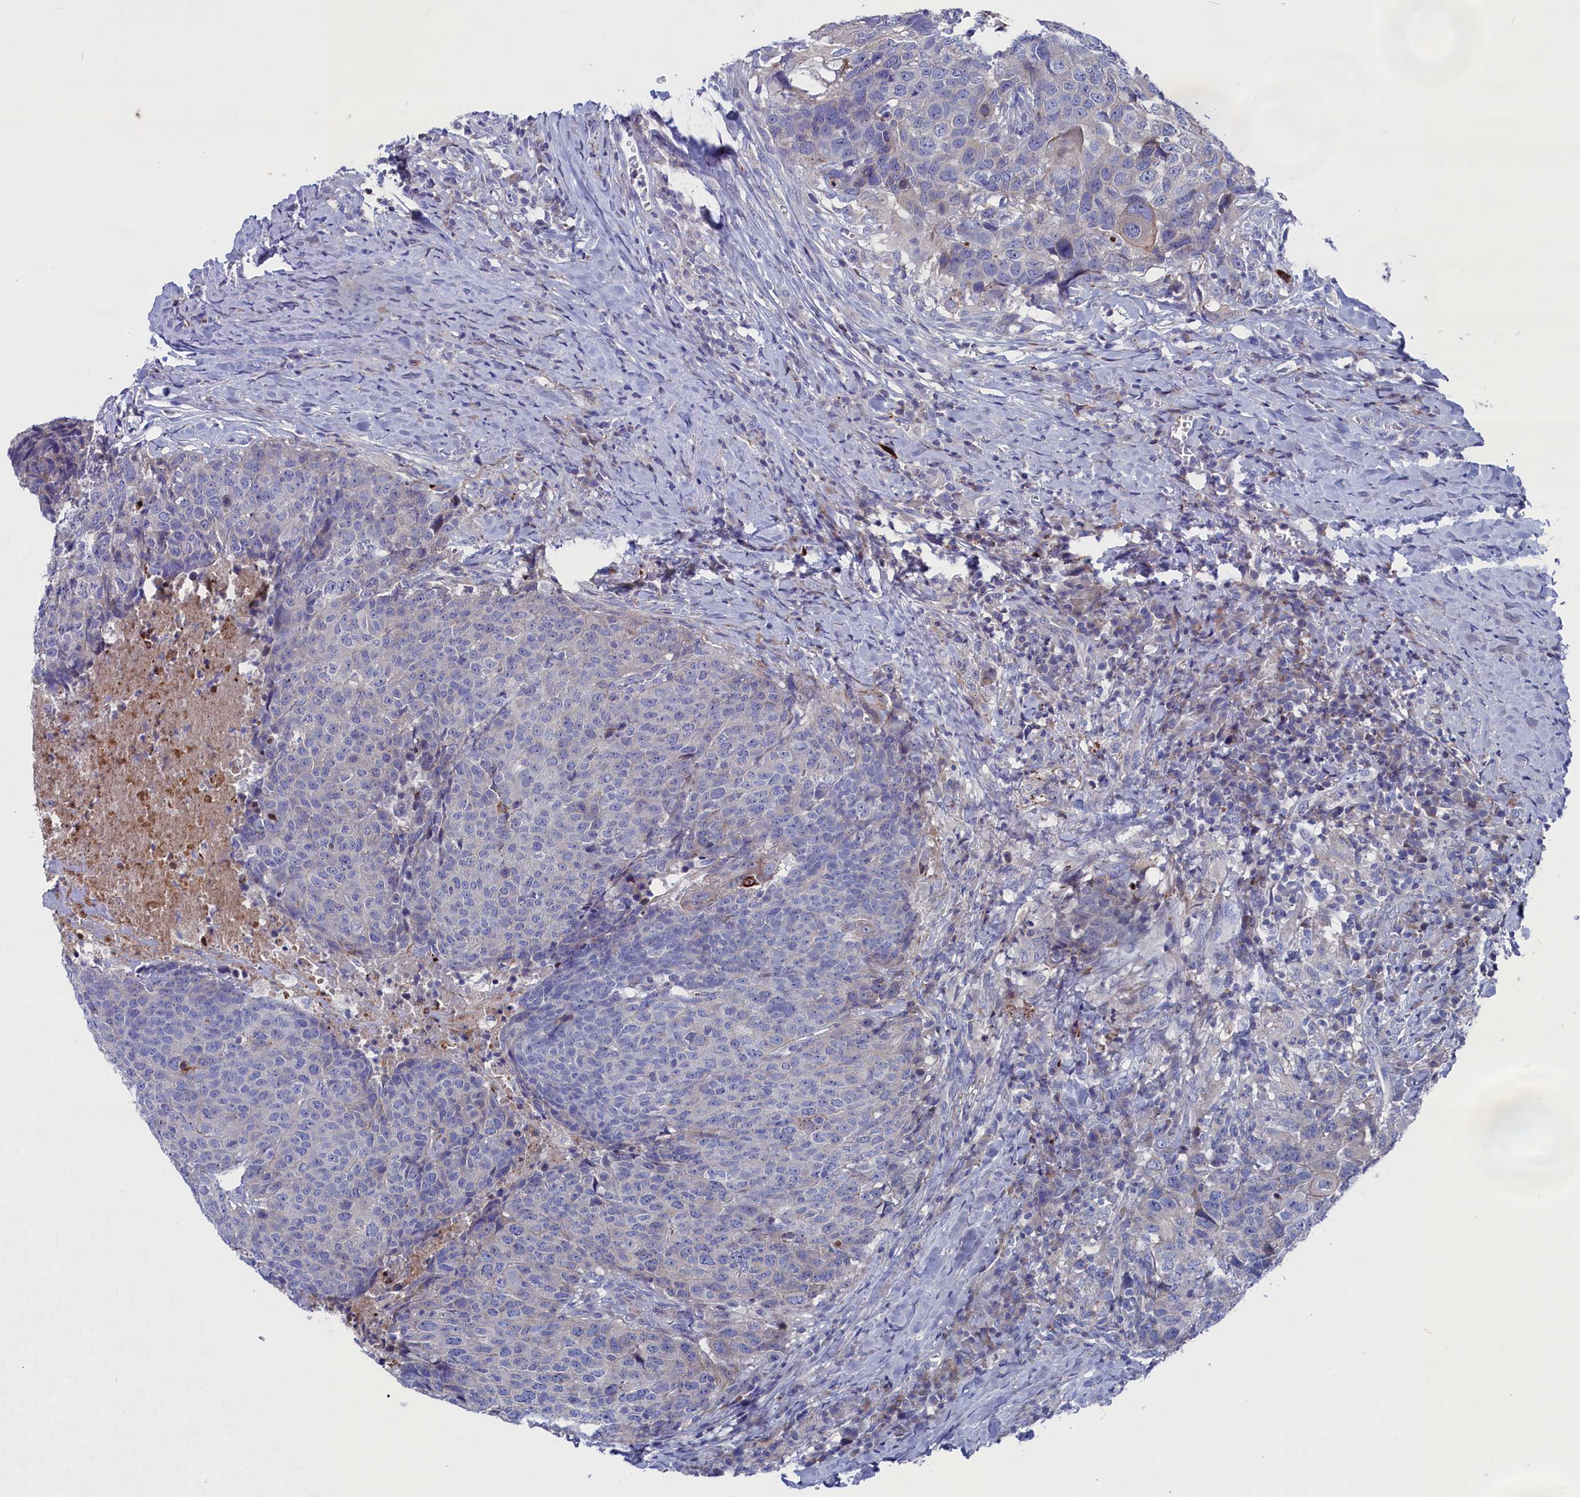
{"staining": {"intensity": "weak", "quantity": "<25%", "location": "cytoplasmic/membranous"}, "tissue": "head and neck cancer", "cell_type": "Tumor cells", "image_type": "cancer", "snomed": [{"axis": "morphology", "description": "Squamous cell carcinoma, NOS"}, {"axis": "topography", "description": "Head-Neck"}], "caption": "This image is of head and neck cancer stained with immunohistochemistry (IHC) to label a protein in brown with the nuclei are counter-stained blue. There is no positivity in tumor cells.", "gene": "NUDT7", "patient": {"sex": "male", "age": 66}}